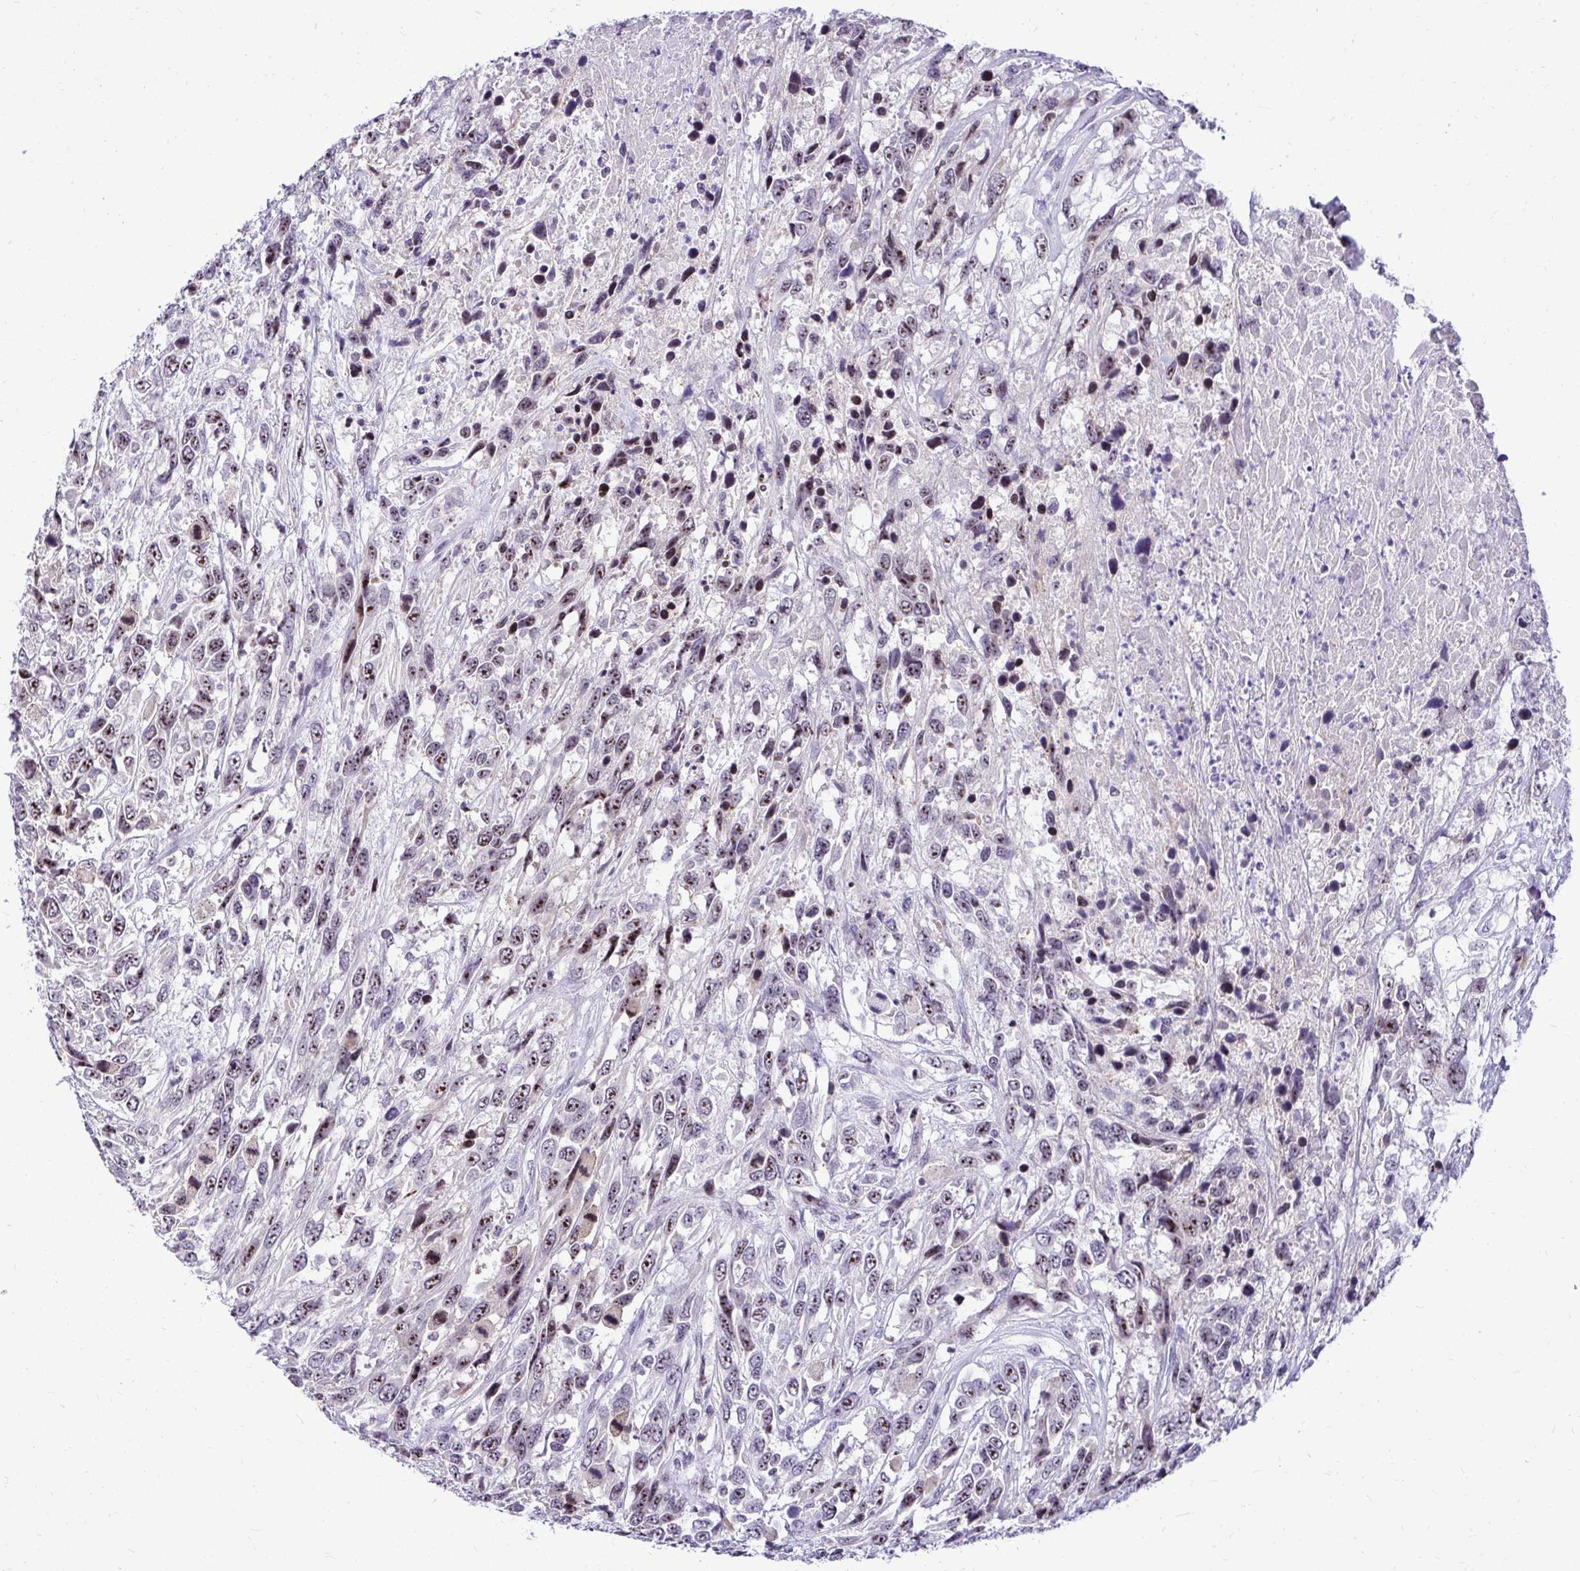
{"staining": {"intensity": "moderate", "quantity": "25%-75%", "location": "nuclear"}, "tissue": "urothelial cancer", "cell_type": "Tumor cells", "image_type": "cancer", "snomed": [{"axis": "morphology", "description": "Urothelial carcinoma, High grade"}, {"axis": "topography", "description": "Urinary bladder"}], "caption": "Protein staining of high-grade urothelial carcinoma tissue reveals moderate nuclear staining in approximately 25%-75% of tumor cells.", "gene": "NIFK", "patient": {"sex": "female", "age": 70}}